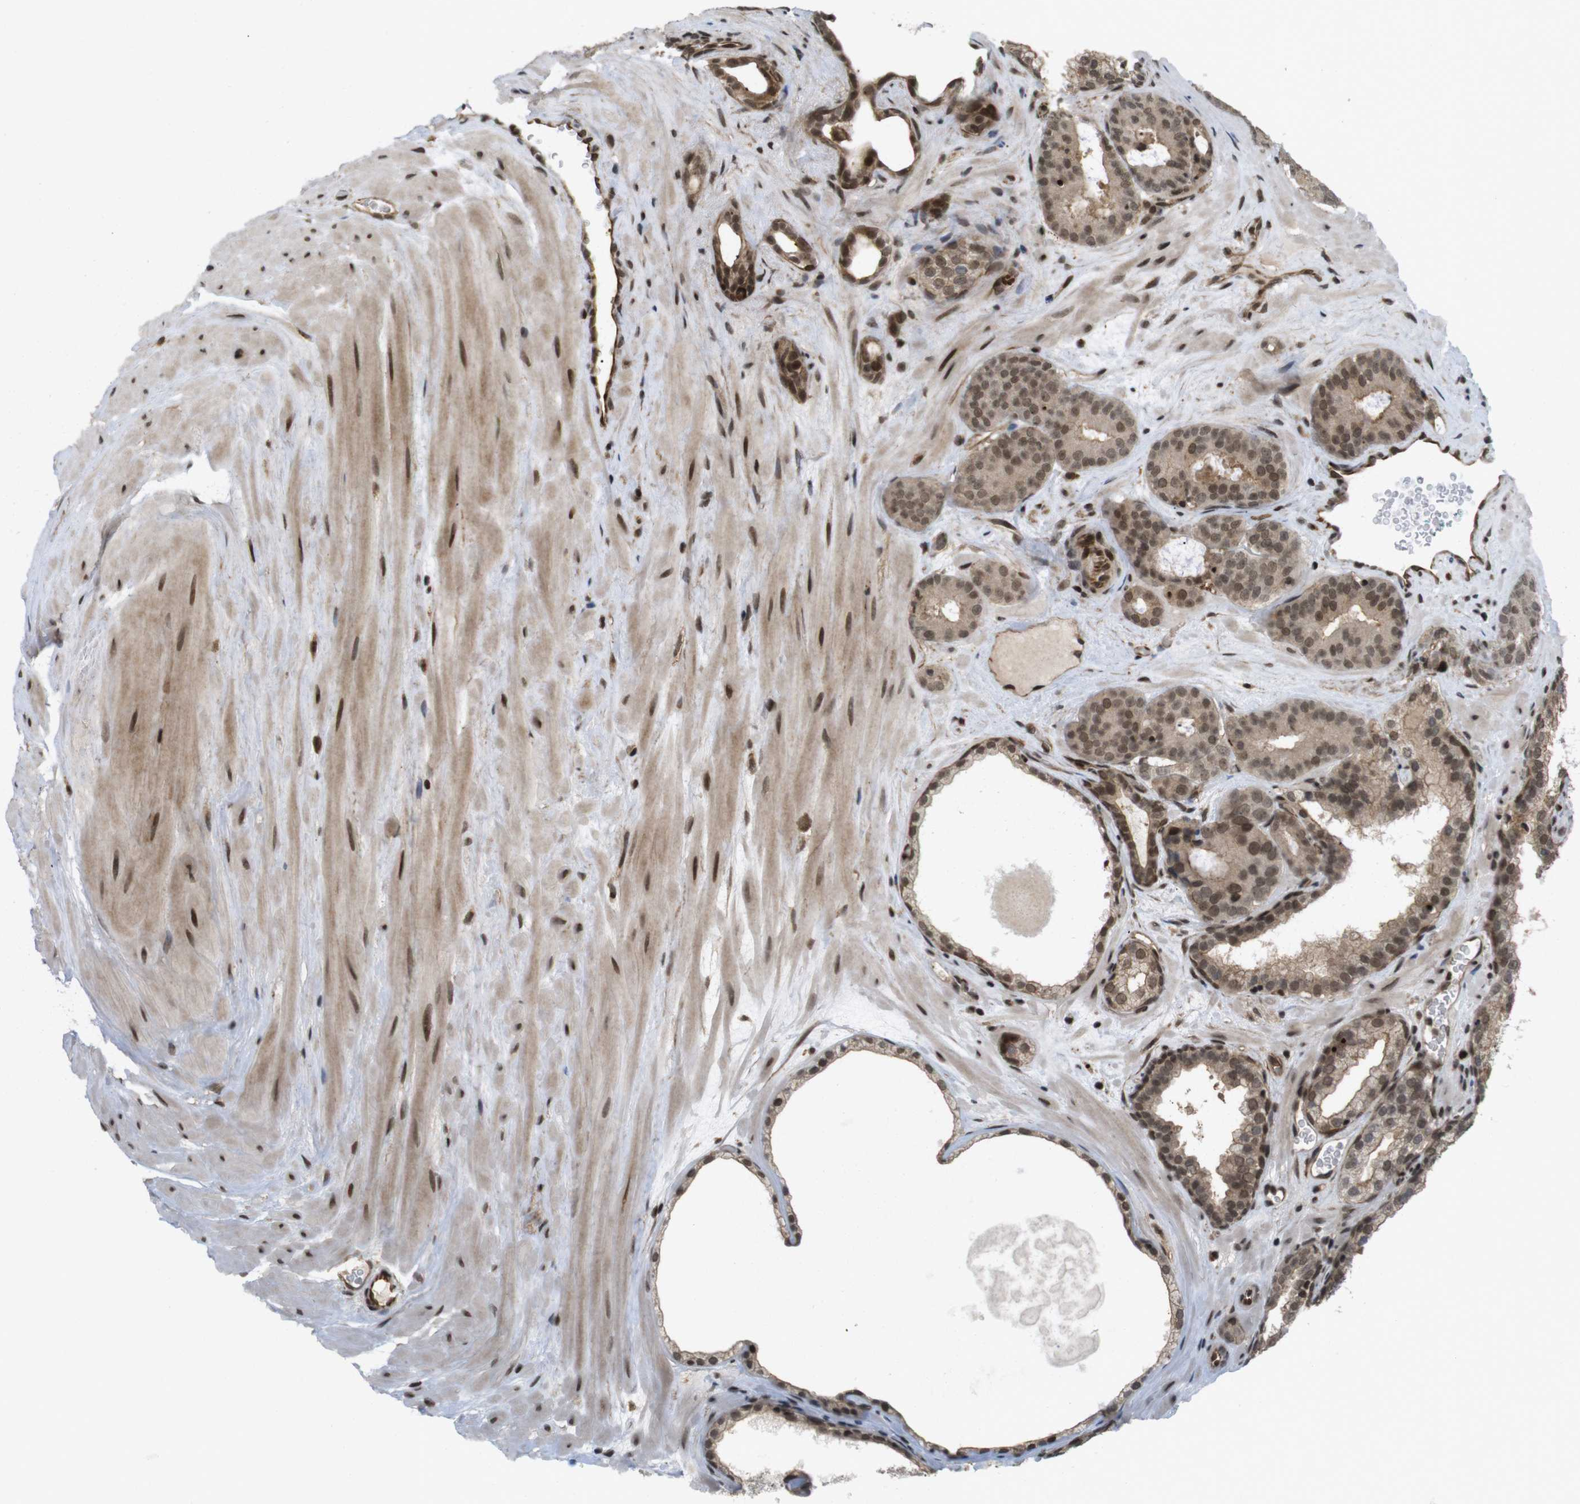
{"staining": {"intensity": "moderate", "quantity": ">75%", "location": "cytoplasmic/membranous,nuclear"}, "tissue": "prostate cancer", "cell_type": "Tumor cells", "image_type": "cancer", "snomed": [{"axis": "morphology", "description": "Adenocarcinoma, High grade"}, {"axis": "topography", "description": "Prostate"}], "caption": "Protein expression by immunohistochemistry displays moderate cytoplasmic/membranous and nuclear positivity in approximately >75% of tumor cells in prostate high-grade adenocarcinoma.", "gene": "SP2", "patient": {"sex": "male", "age": 60}}